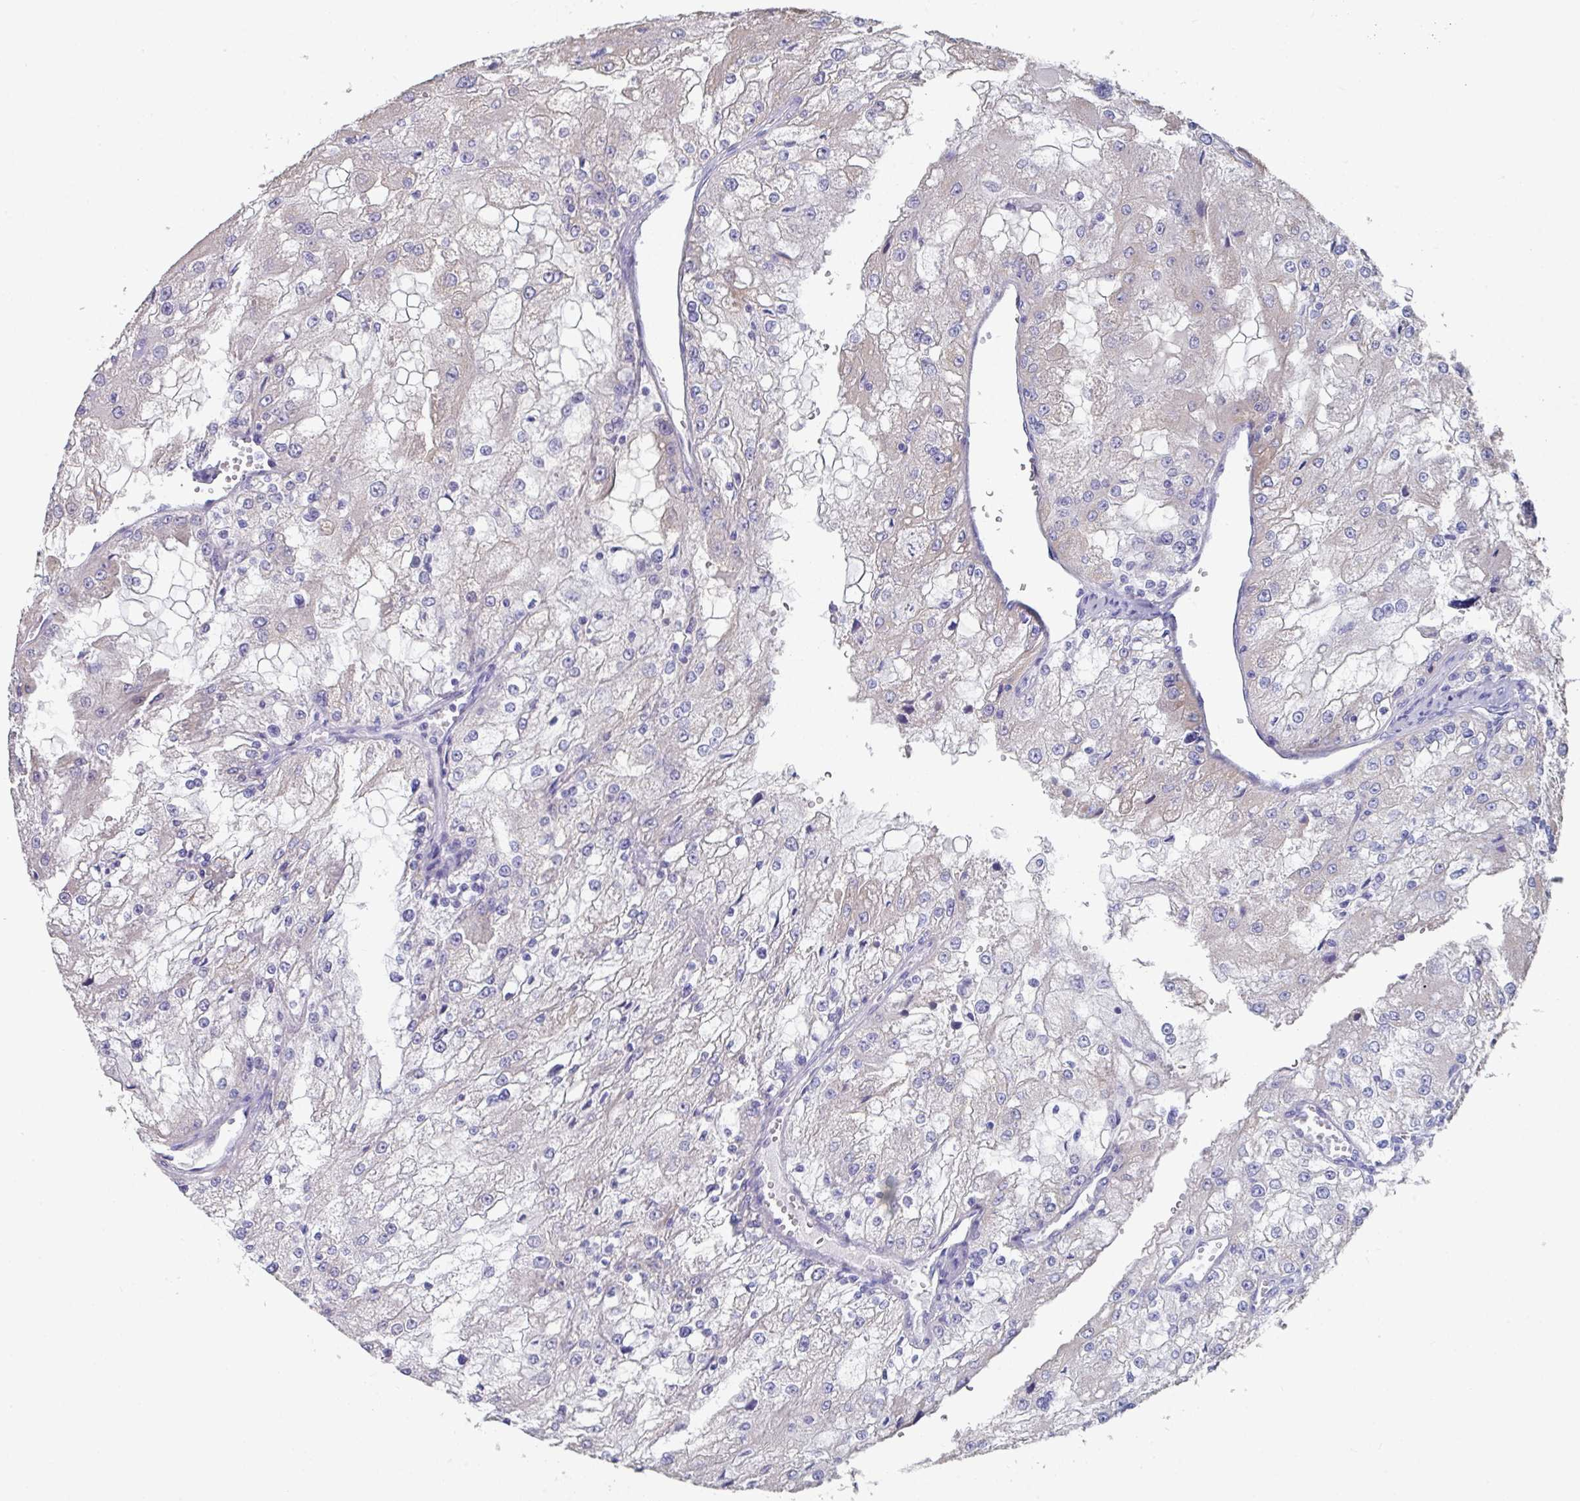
{"staining": {"intensity": "negative", "quantity": "none", "location": "none"}, "tissue": "renal cancer", "cell_type": "Tumor cells", "image_type": "cancer", "snomed": [{"axis": "morphology", "description": "Adenocarcinoma, NOS"}, {"axis": "topography", "description": "Kidney"}], "caption": "DAB (3,3'-diaminobenzidine) immunohistochemical staining of renal cancer (adenocarcinoma) demonstrates no significant positivity in tumor cells.", "gene": "SLC44A4", "patient": {"sex": "female", "age": 74}}